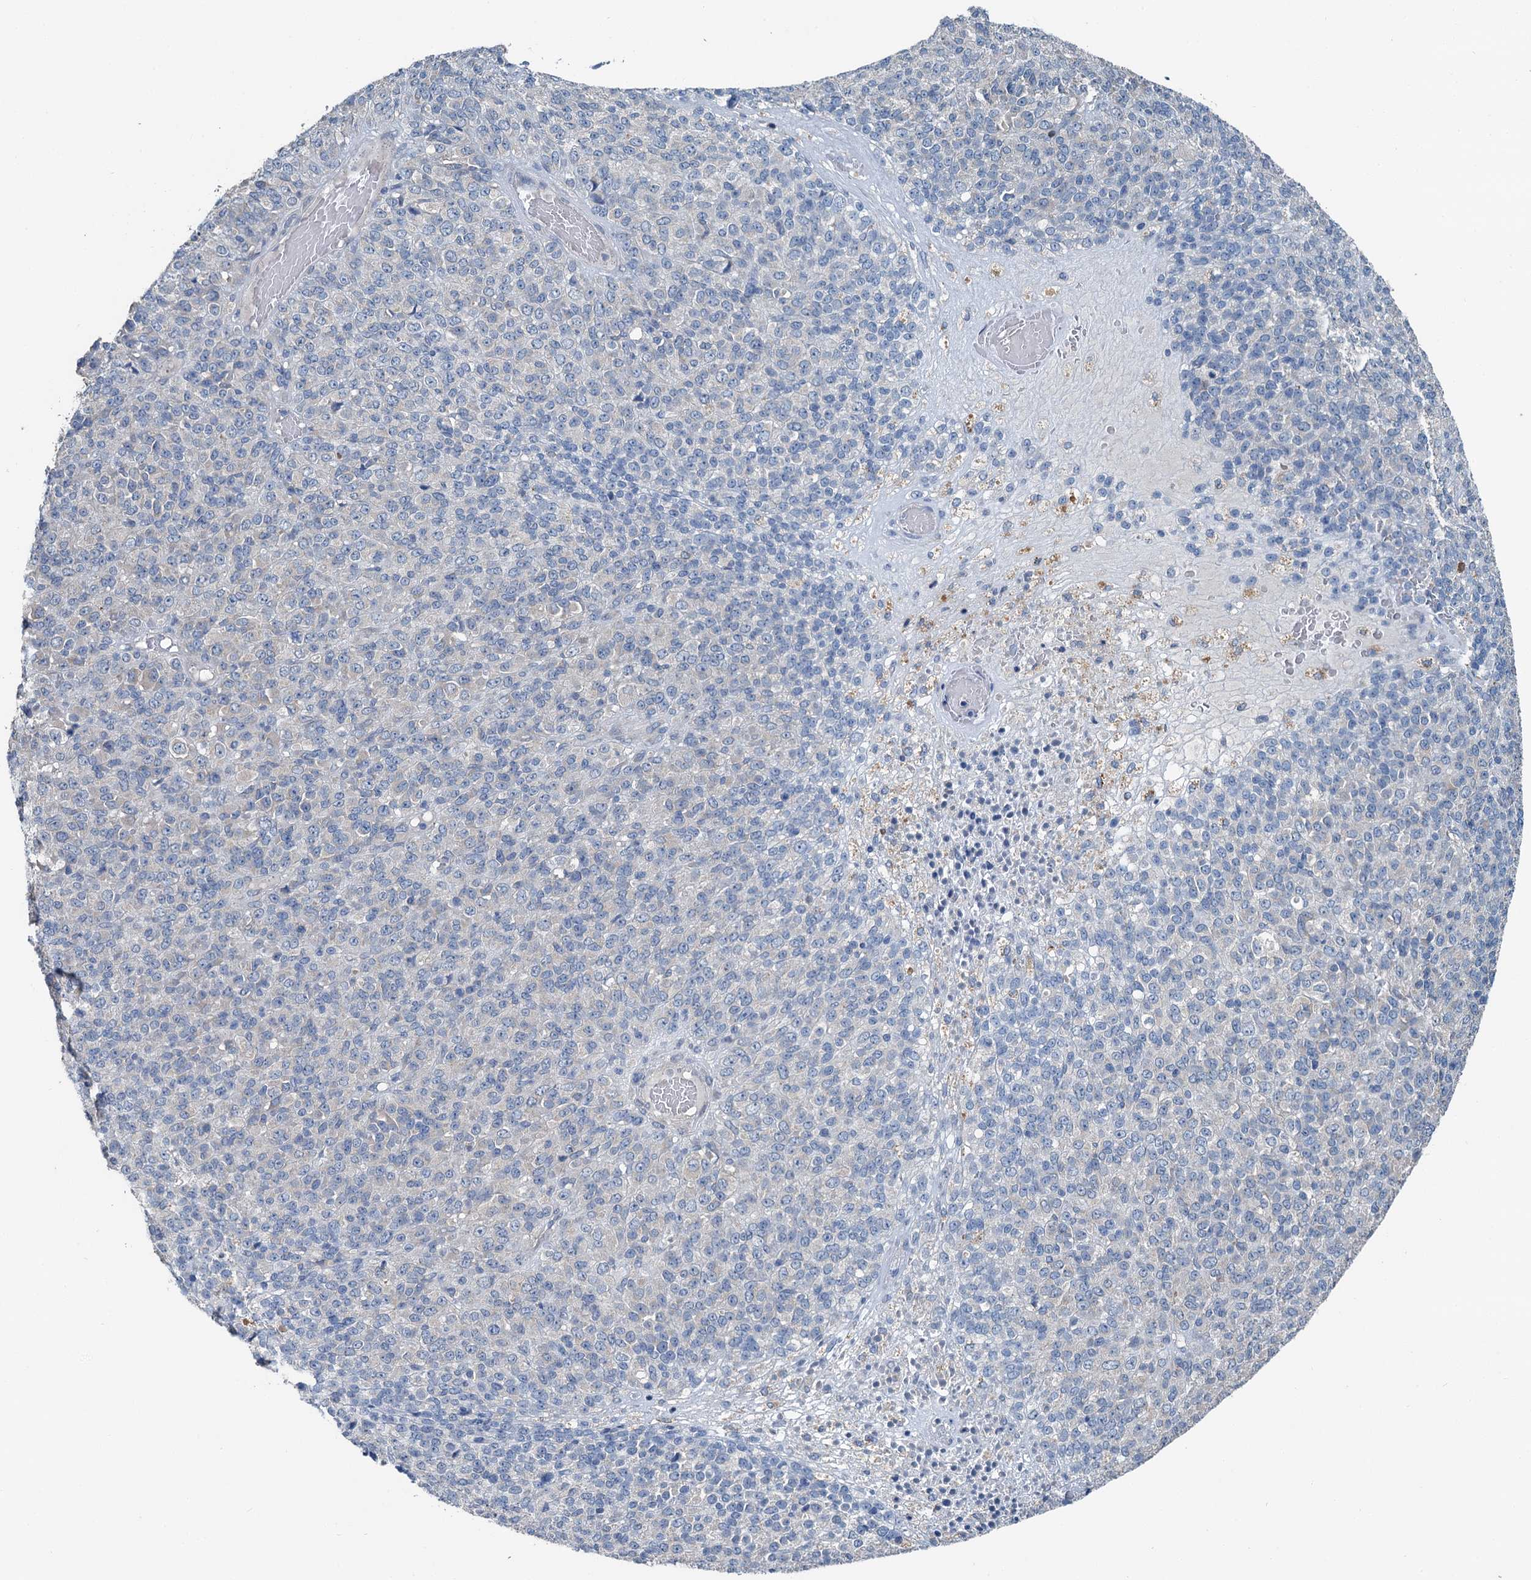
{"staining": {"intensity": "negative", "quantity": "none", "location": "none"}, "tissue": "melanoma", "cell_type": "Tumor cells", "image_type": "cancer", "snomed": [{"axis": "morphology", "description": "Malignant melanoma, Metastatic site"}, {"axis": "topography", "description": "Brain"}], "caption": "Tumor cells are negative for protein expression in human melanoma.", "gene": "C6orf120", "patient": {"sex": "female", "age": 56}}